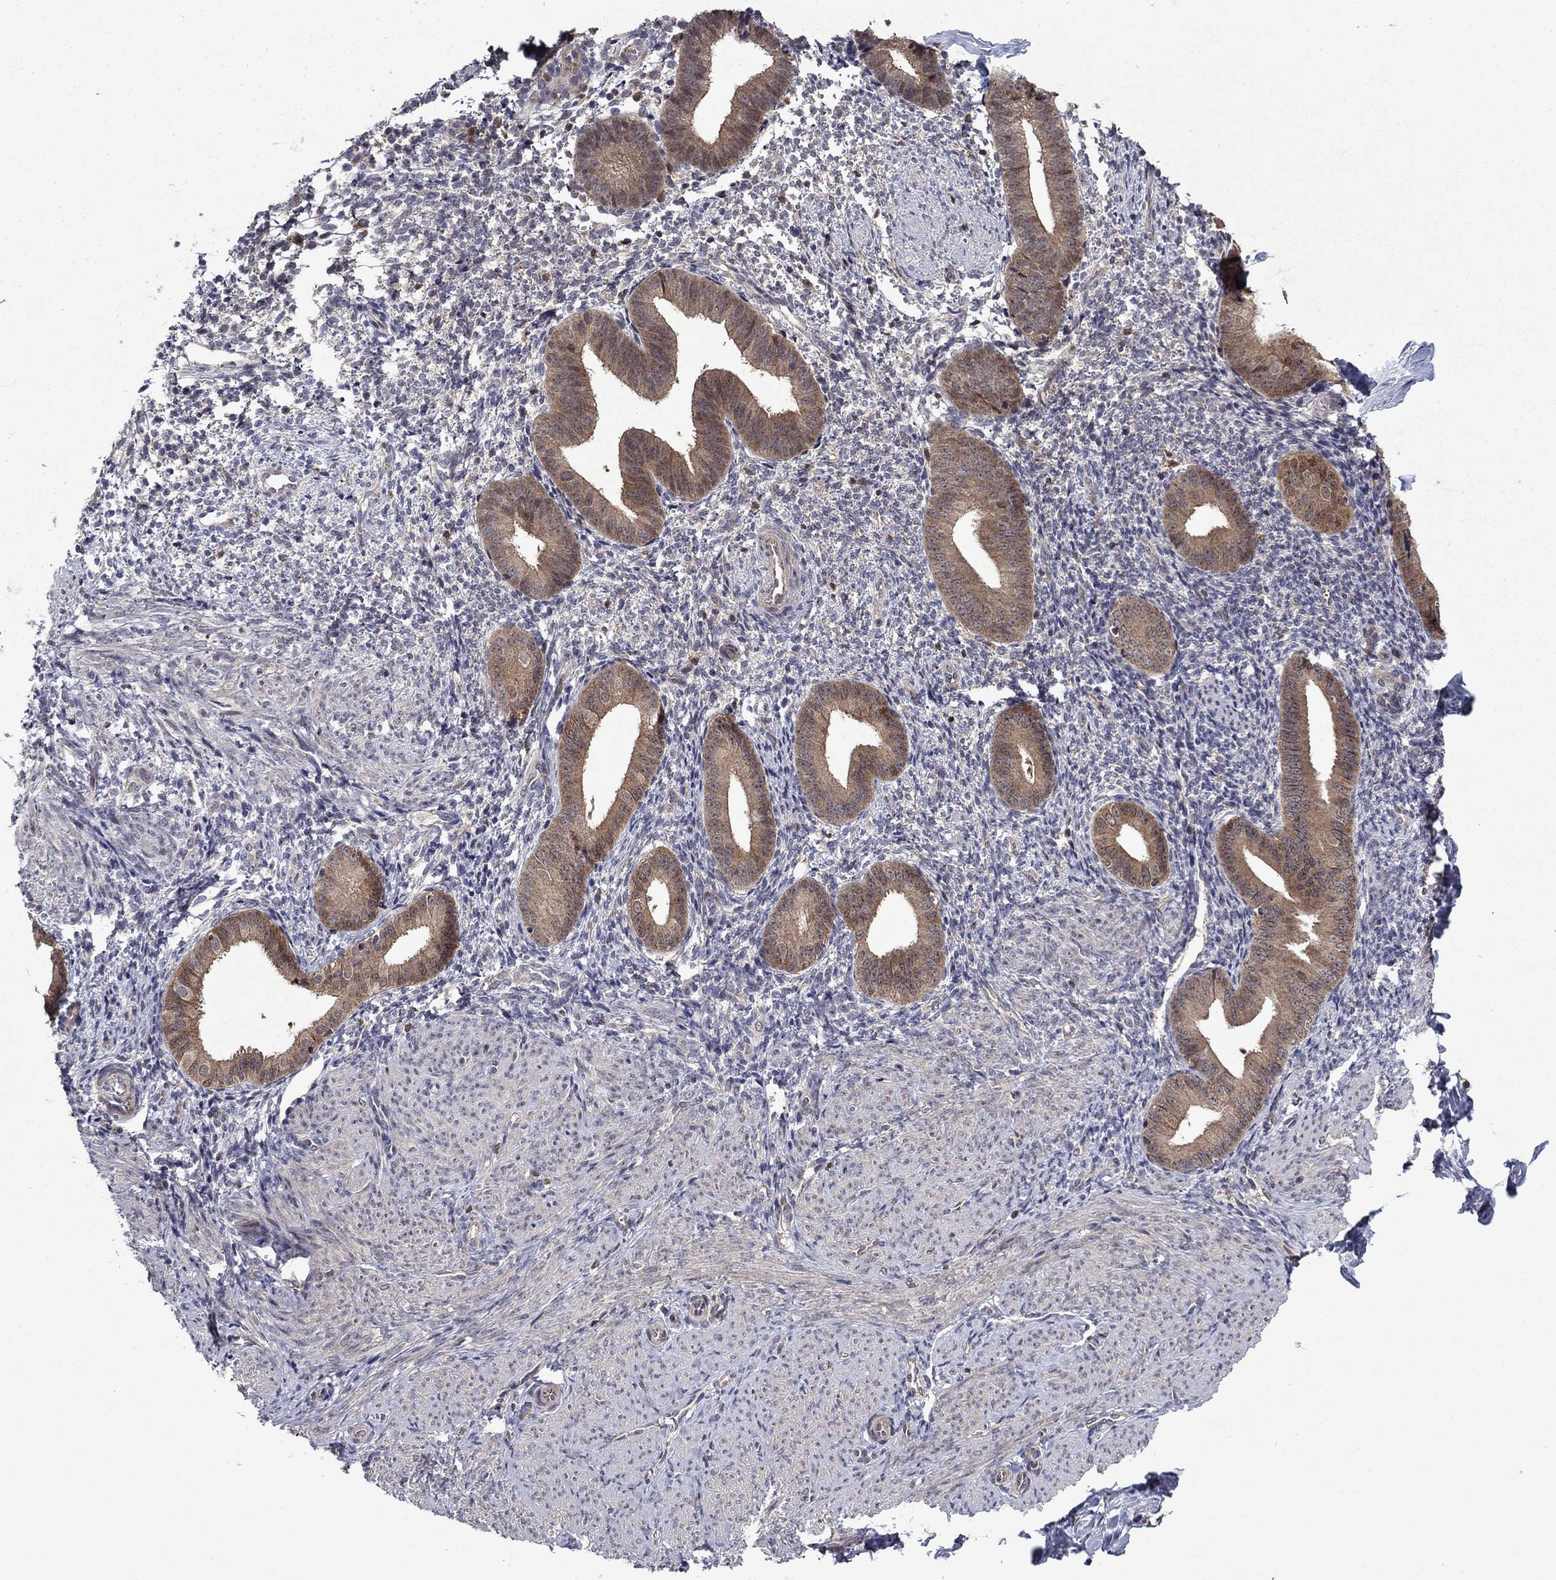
{"staining": {"intensity": "negative", "quantity": "none", "location": "none"}, "tissue": "endometrium", "cell_type": "Cells in endometrial stroma", "image_type": "normal", "snomed": [{"axis": "morphology", "description": "Normal tissue, NOS"}, {"axis": "topography", "description": "Endometrium"}], "caption": "The immunohistochemistry photomicrograph has no significant staining in cells in endometrial stroma of endometrium.", "gene": "TPMT", "patient": {"sex": "female", "age": 47}}